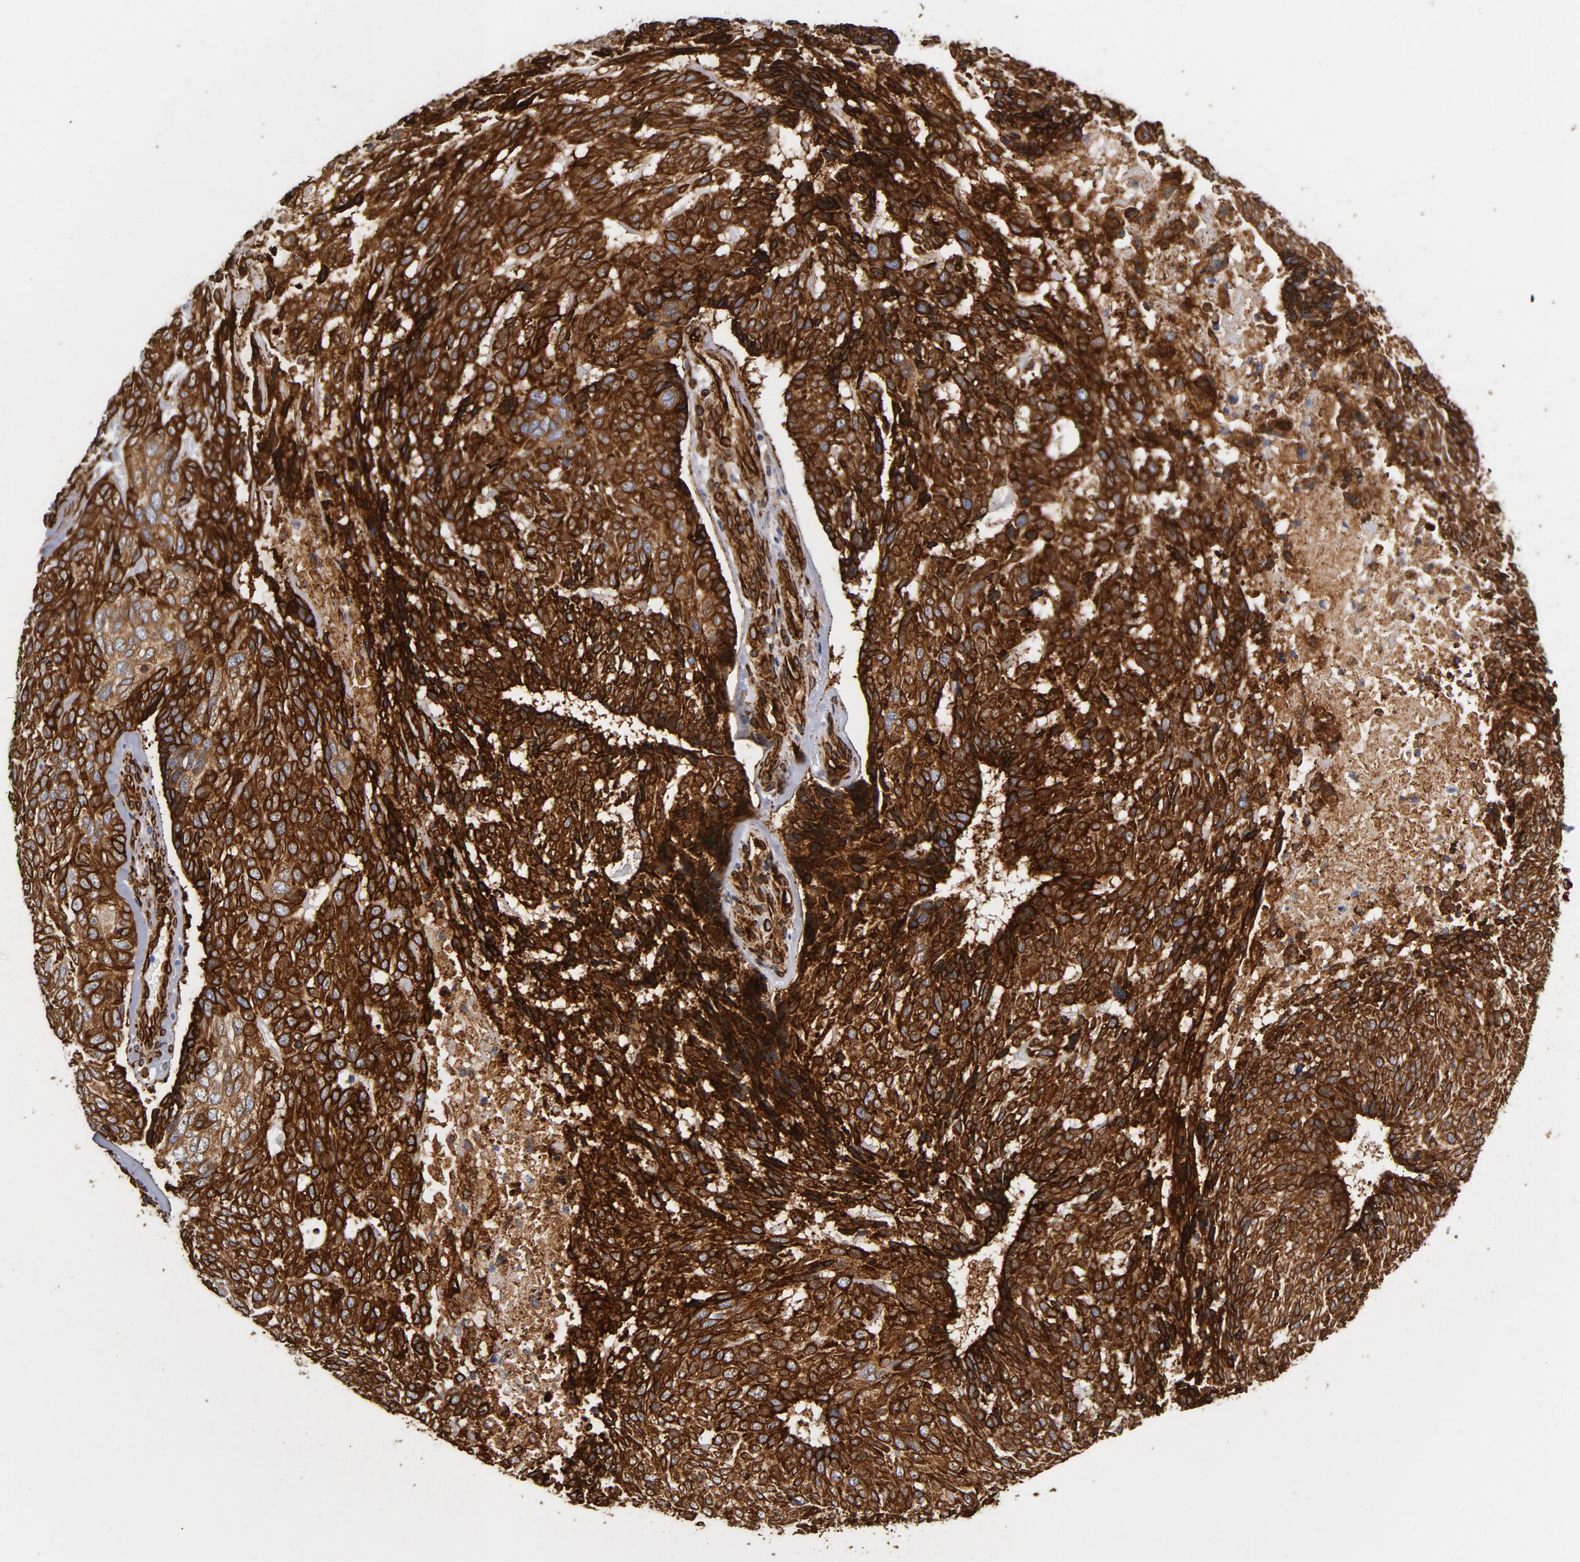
{"staining": {"intensity": "strong", "quantity": ">75%", "location": "cytoplasmic/membranous"}, "tissue": "skin cancer", "cell_type": "Tumor cells", "image_type": "cancer", "snomed": [{"axis": "morphology", "description": "Basal cell carcinoma"}, {"axis": "topography", "description": "Skin"}], "caption": "Tumor cells demonstrate strong cytoplasmic/membranous positivity in about >75% of cells in basal cell carcinoma (skin).", "gene": "SERPINH1", "patient": {"sex": "male", "age": 72}}